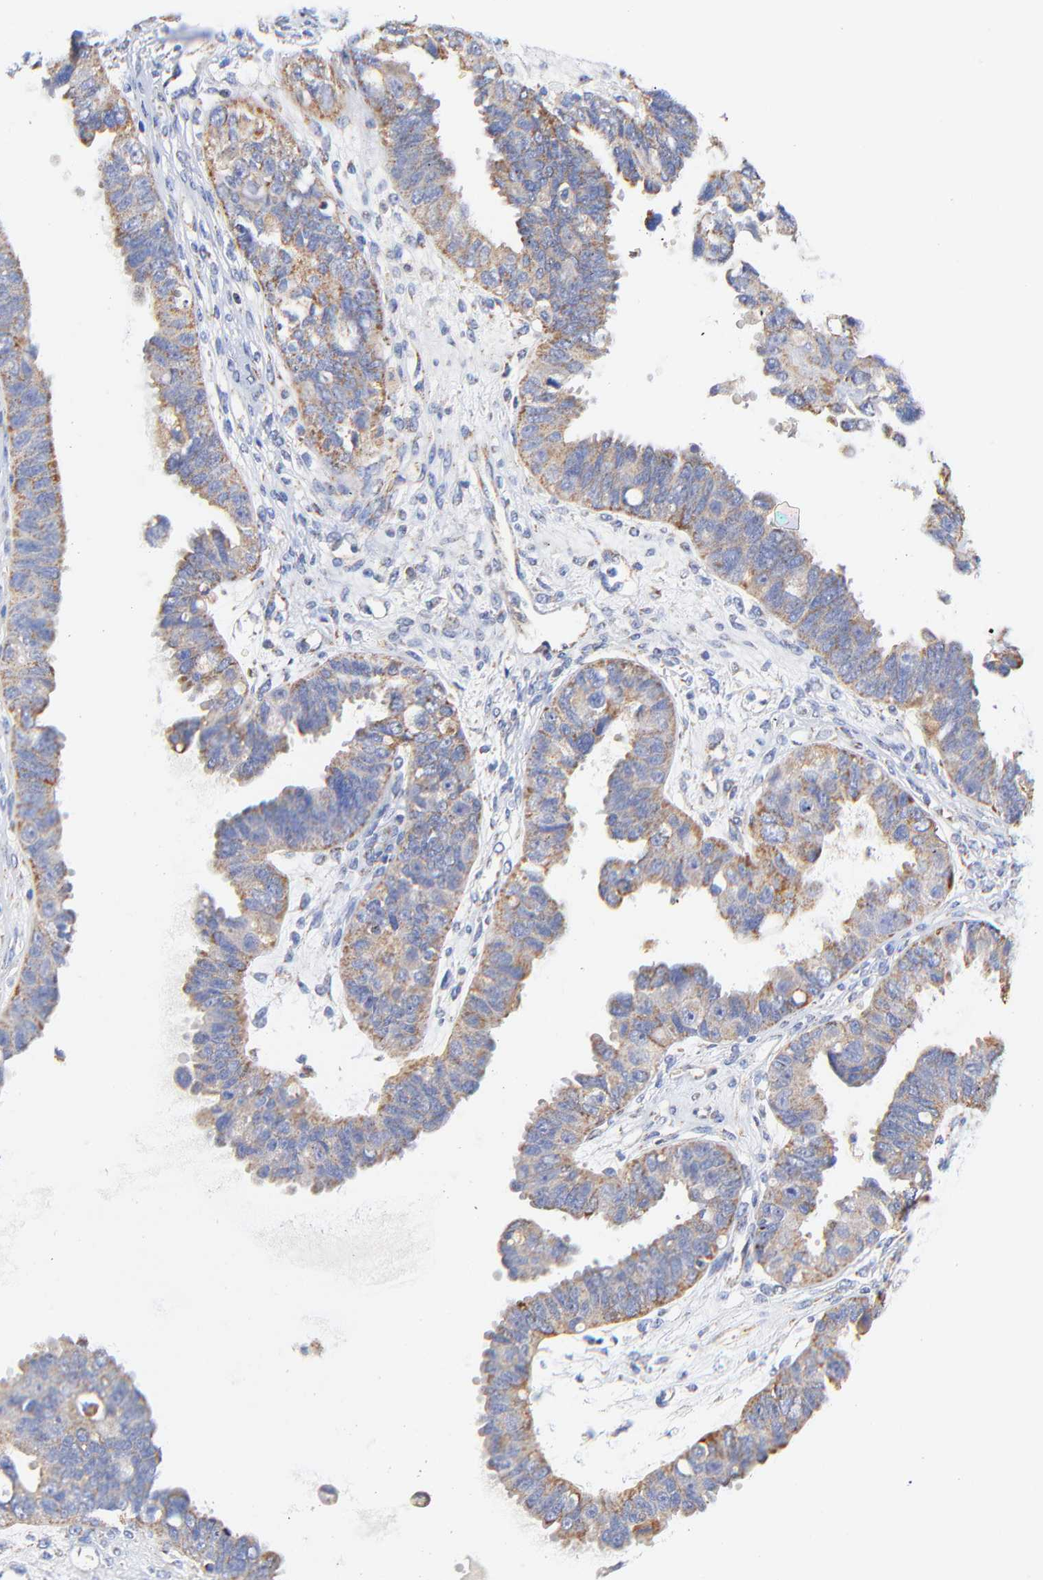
{"staining": {"intensity": "moderate", "quantity": "25%-75%", "location": "cytoplasmic/membranous"}, "tissue": "ovarian cancer", "cell_type": "Tumor cells", "image_type": "cancer", "snomed": [{"axis": "morphology", "description": "Carcinoma, endometroid"}, {"axis": "topography", "description": "Ovary"}], "caption": "Immunohistochemistry of human ovarian cancer displays medium levels of moderate cytoplasmic/membranous positivity in about 25%-75% of tumor cells.", "gene": "ATP5F1D", "patient": {"sex": "female", "age": 85}}